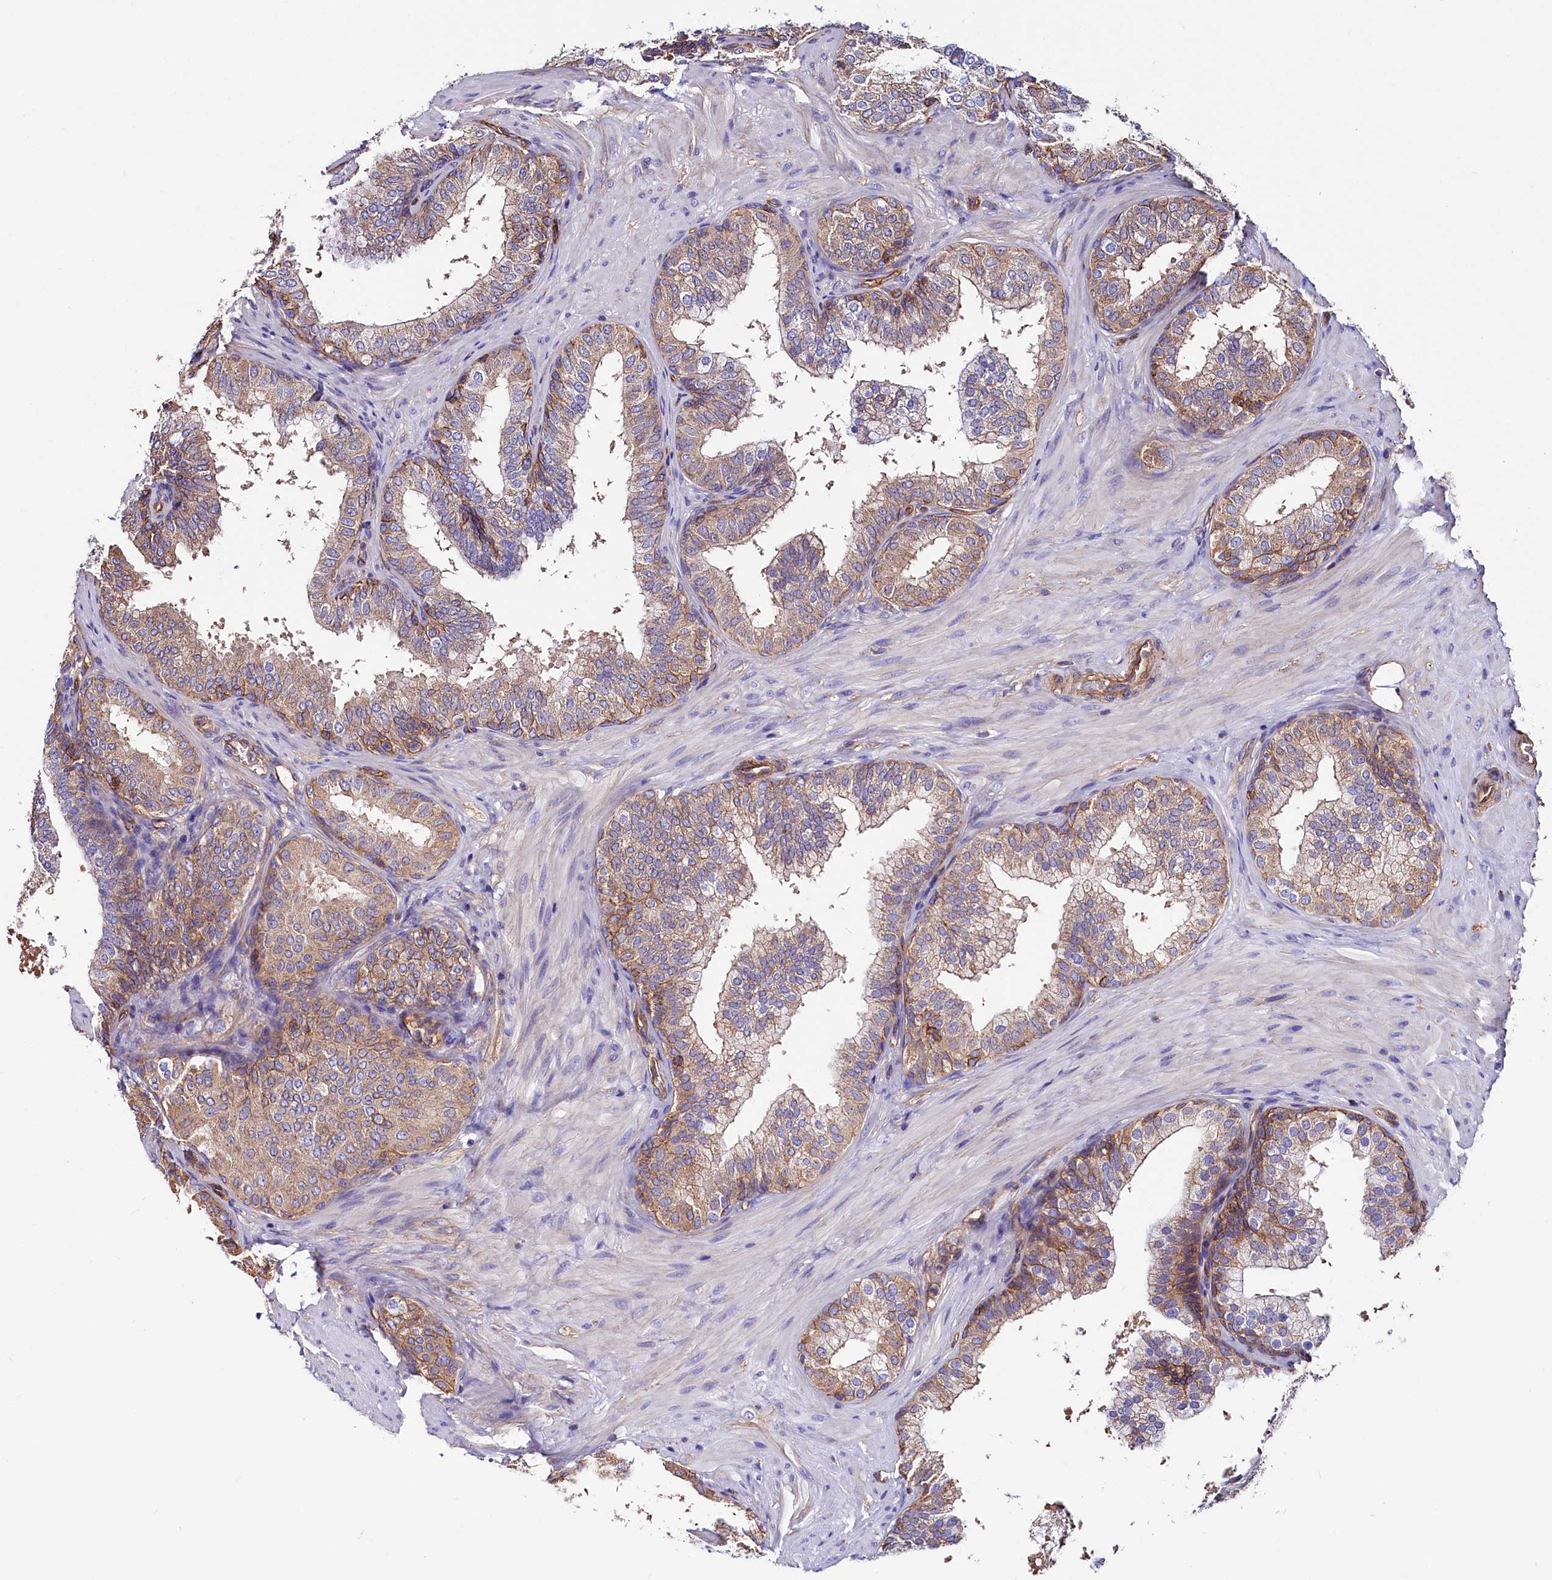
{"staining": {"intensity": "weak", "quantity": ">75%", "location": "cytoplasmic/membranous"}, "tissue": "prostate", "cell_type": "Glandular cells", "image_type": "normal", "snomed": [{"axis": "morphology", "description": "Normal tissue, NOS"}, {"axis": "topography", "description": "Prostate"}], "caption": "Weak cytoplasmic/membranous staining is seen in approximately >75% of glandular cells in unremarkable prostate.", "gene": "ATP2B4", "patient": {"sex": "male", "age": 60}}